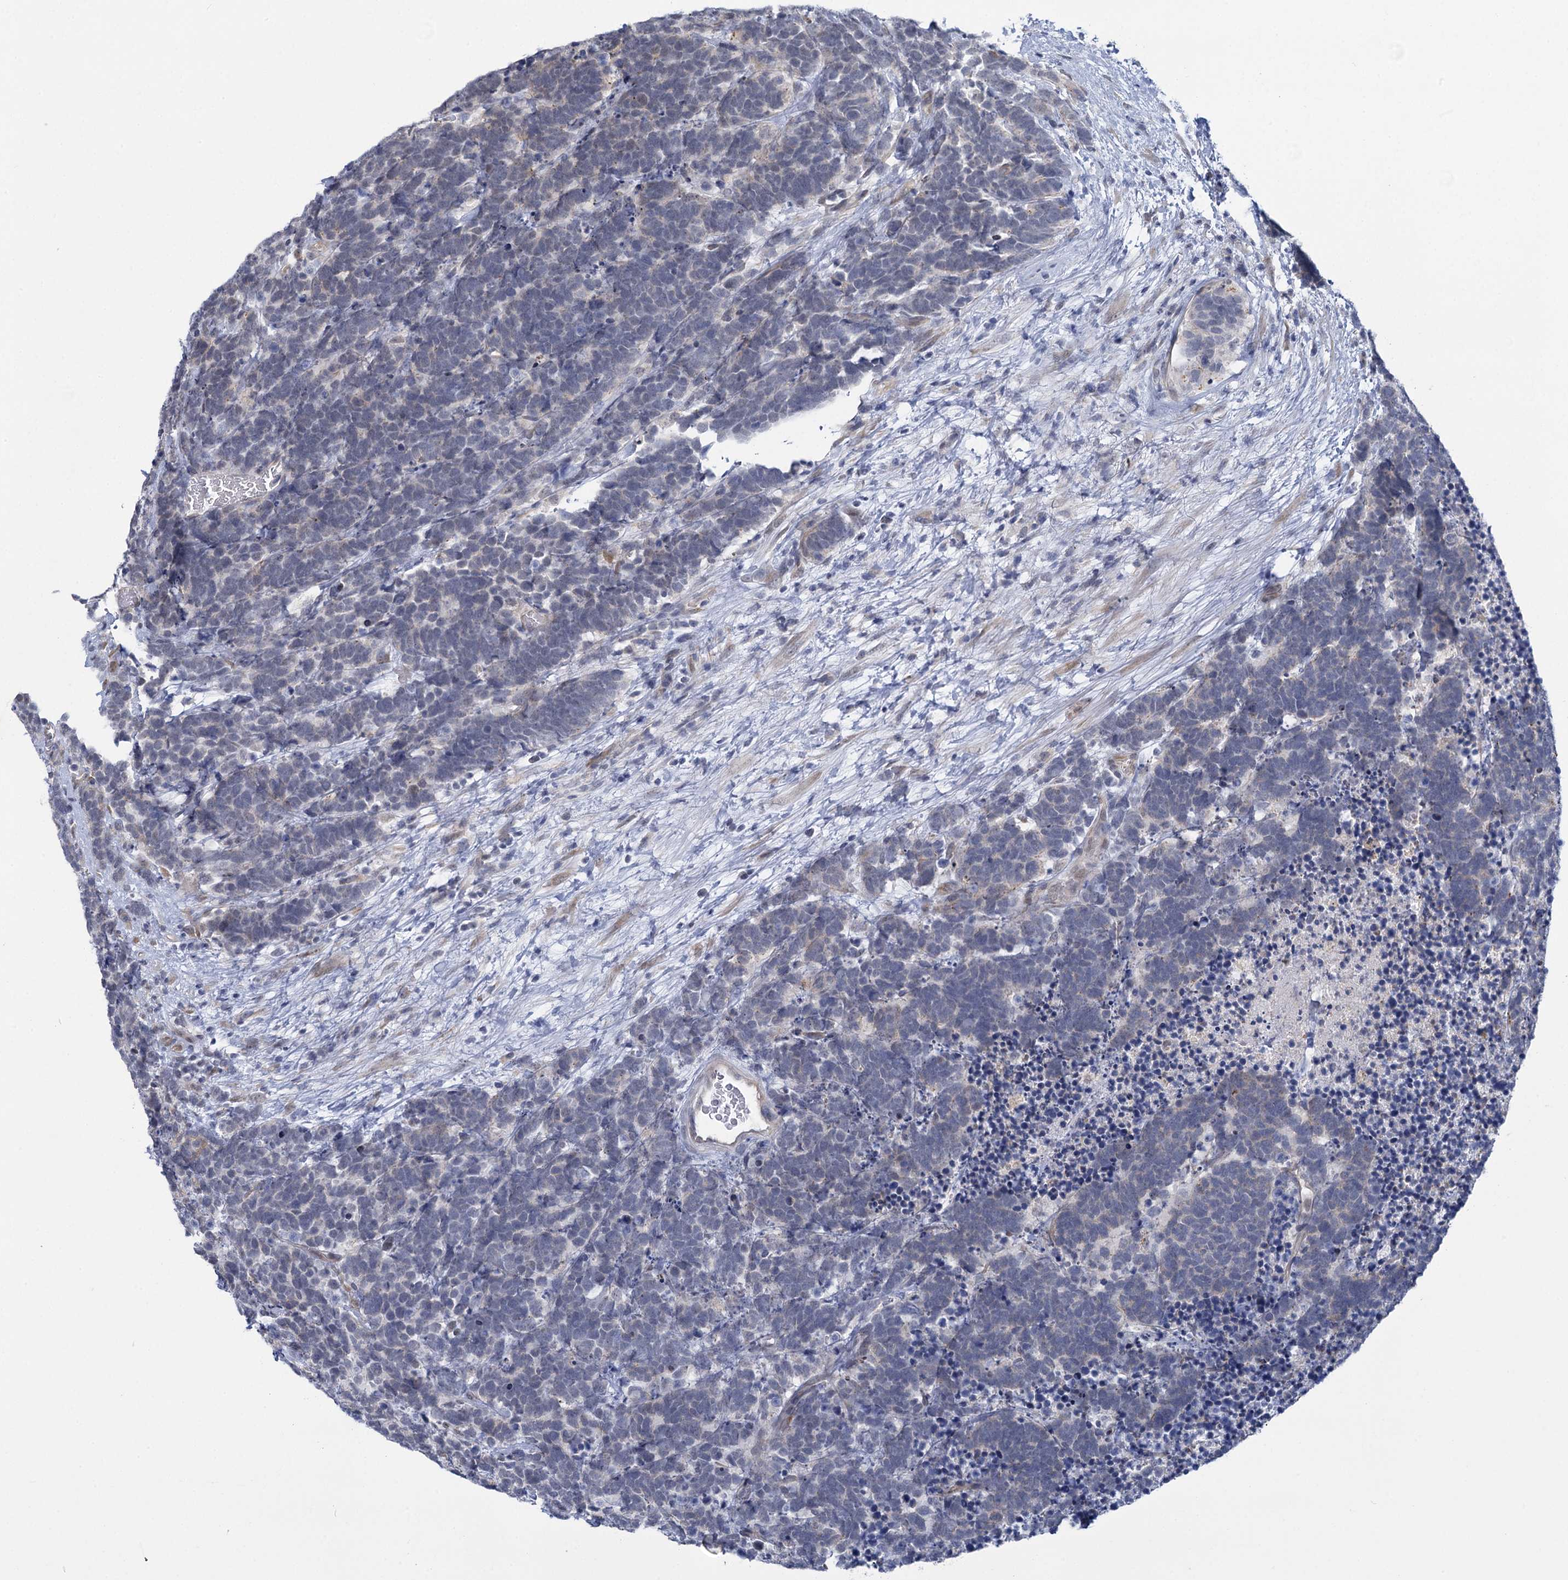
{"staining": {"intensity": "negative", "quantity": "none", "location": "none"}, "tissue": "carcinoid", "cell_type": "Tumor cells", "image_type": "cancer", "snomed": [{"axis": "morphology", "description": "Carcinoma, NOS"}, {"axis": "morphology", "description": "Carcinoid, malignant, NOS"}, {"axis": "topography", "description": "Urinary bladder"}], "caption": "Human carcinoid stained for a protein using immunohistochemistry reveals no expression in tumor cells.", "gene": "MBLAC2", "patient": {"sex": "male", "age": 57}}